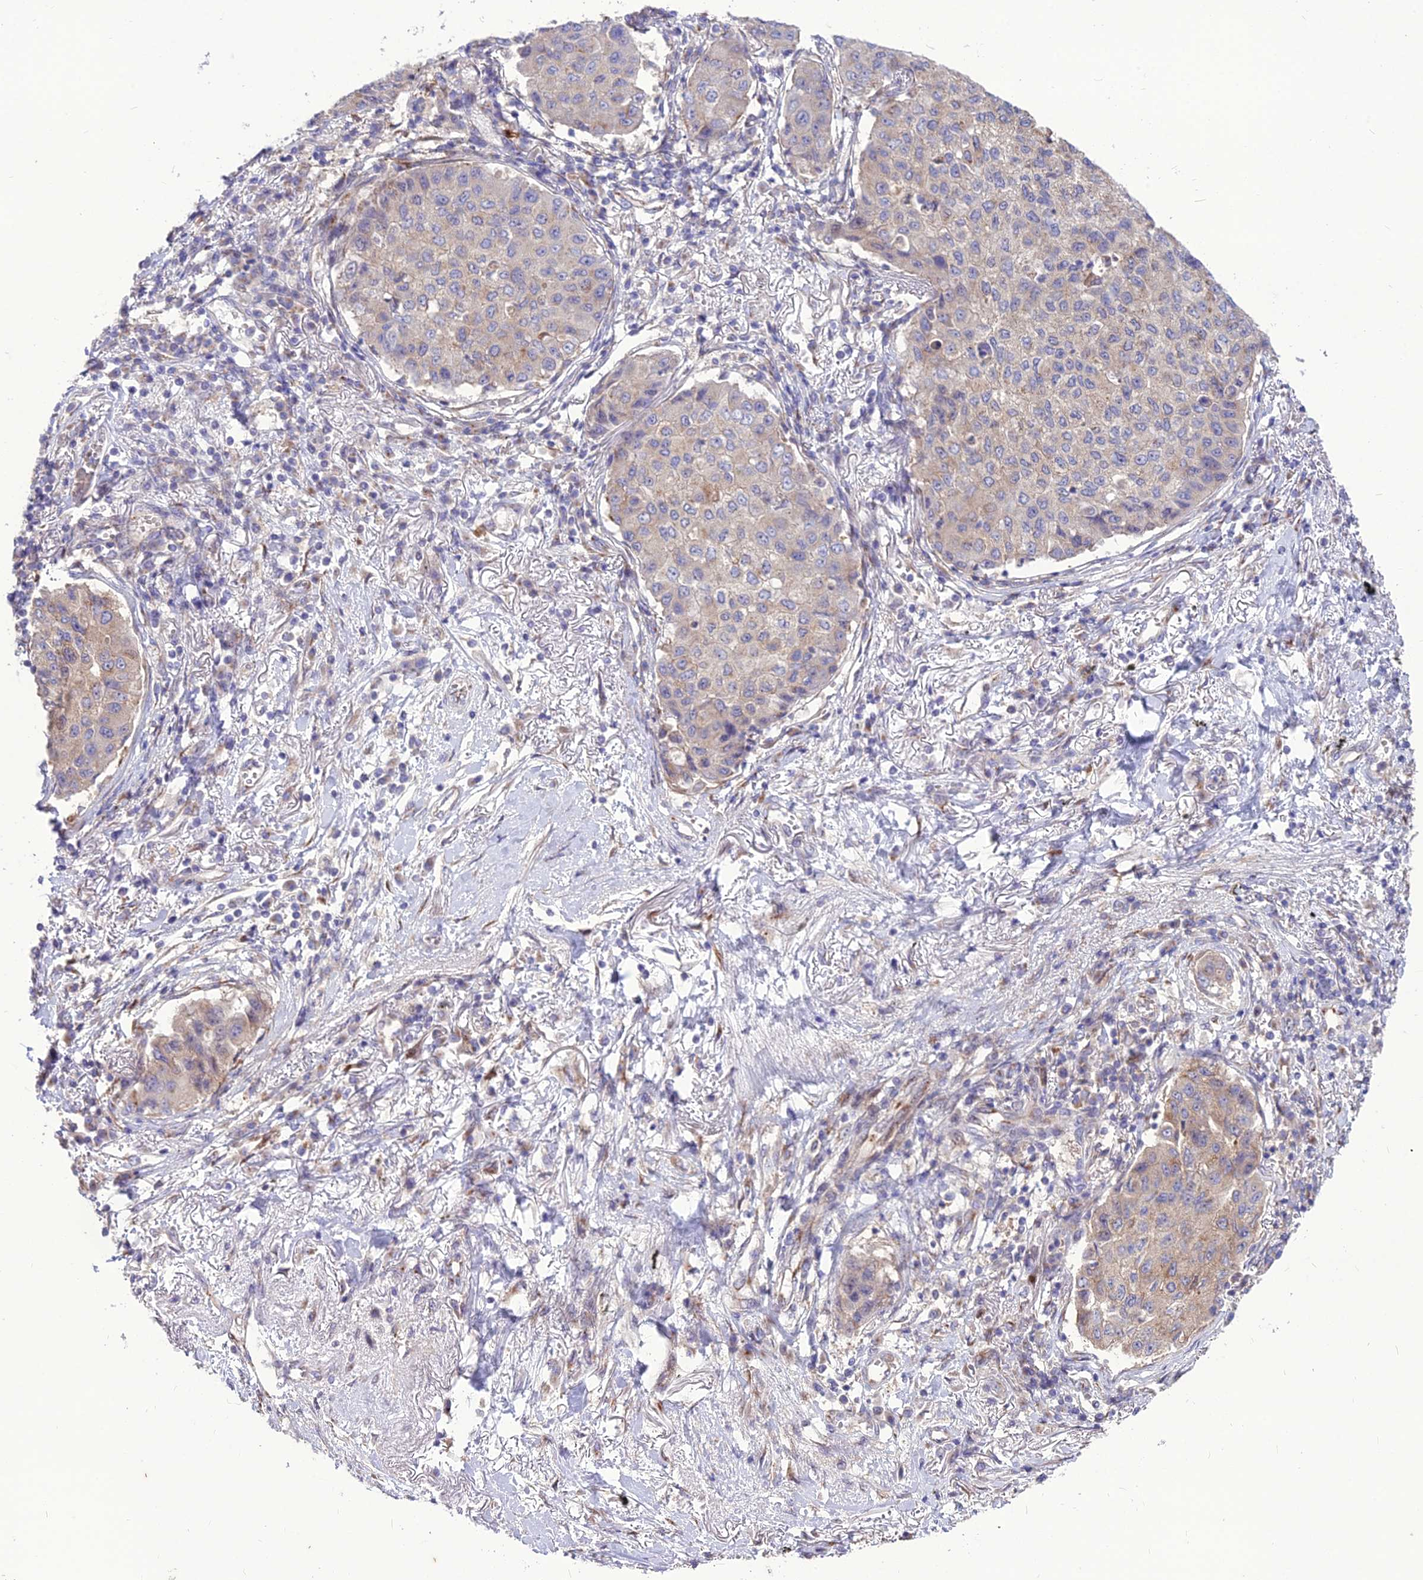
{"staining": {"intensity": "negative", "quantity": "none", "location": "none"}, "tissue": "lung cancer", "cell_type": "Tumor cells", "image_type": "cancer", "snomed": [{"axis": "morphology", "description": "Squamous cell carcinoma, NOS"}, {"axis": "topography", "description": "Lung"}], "caption": "Lung cancer (squamous cell carcinoma) stained for a protein using immunohistochemistry (IHC) shows no staining tumor cells.", "gene": "SPRYD7", "patient": {"sex": "male", "age": 74}}